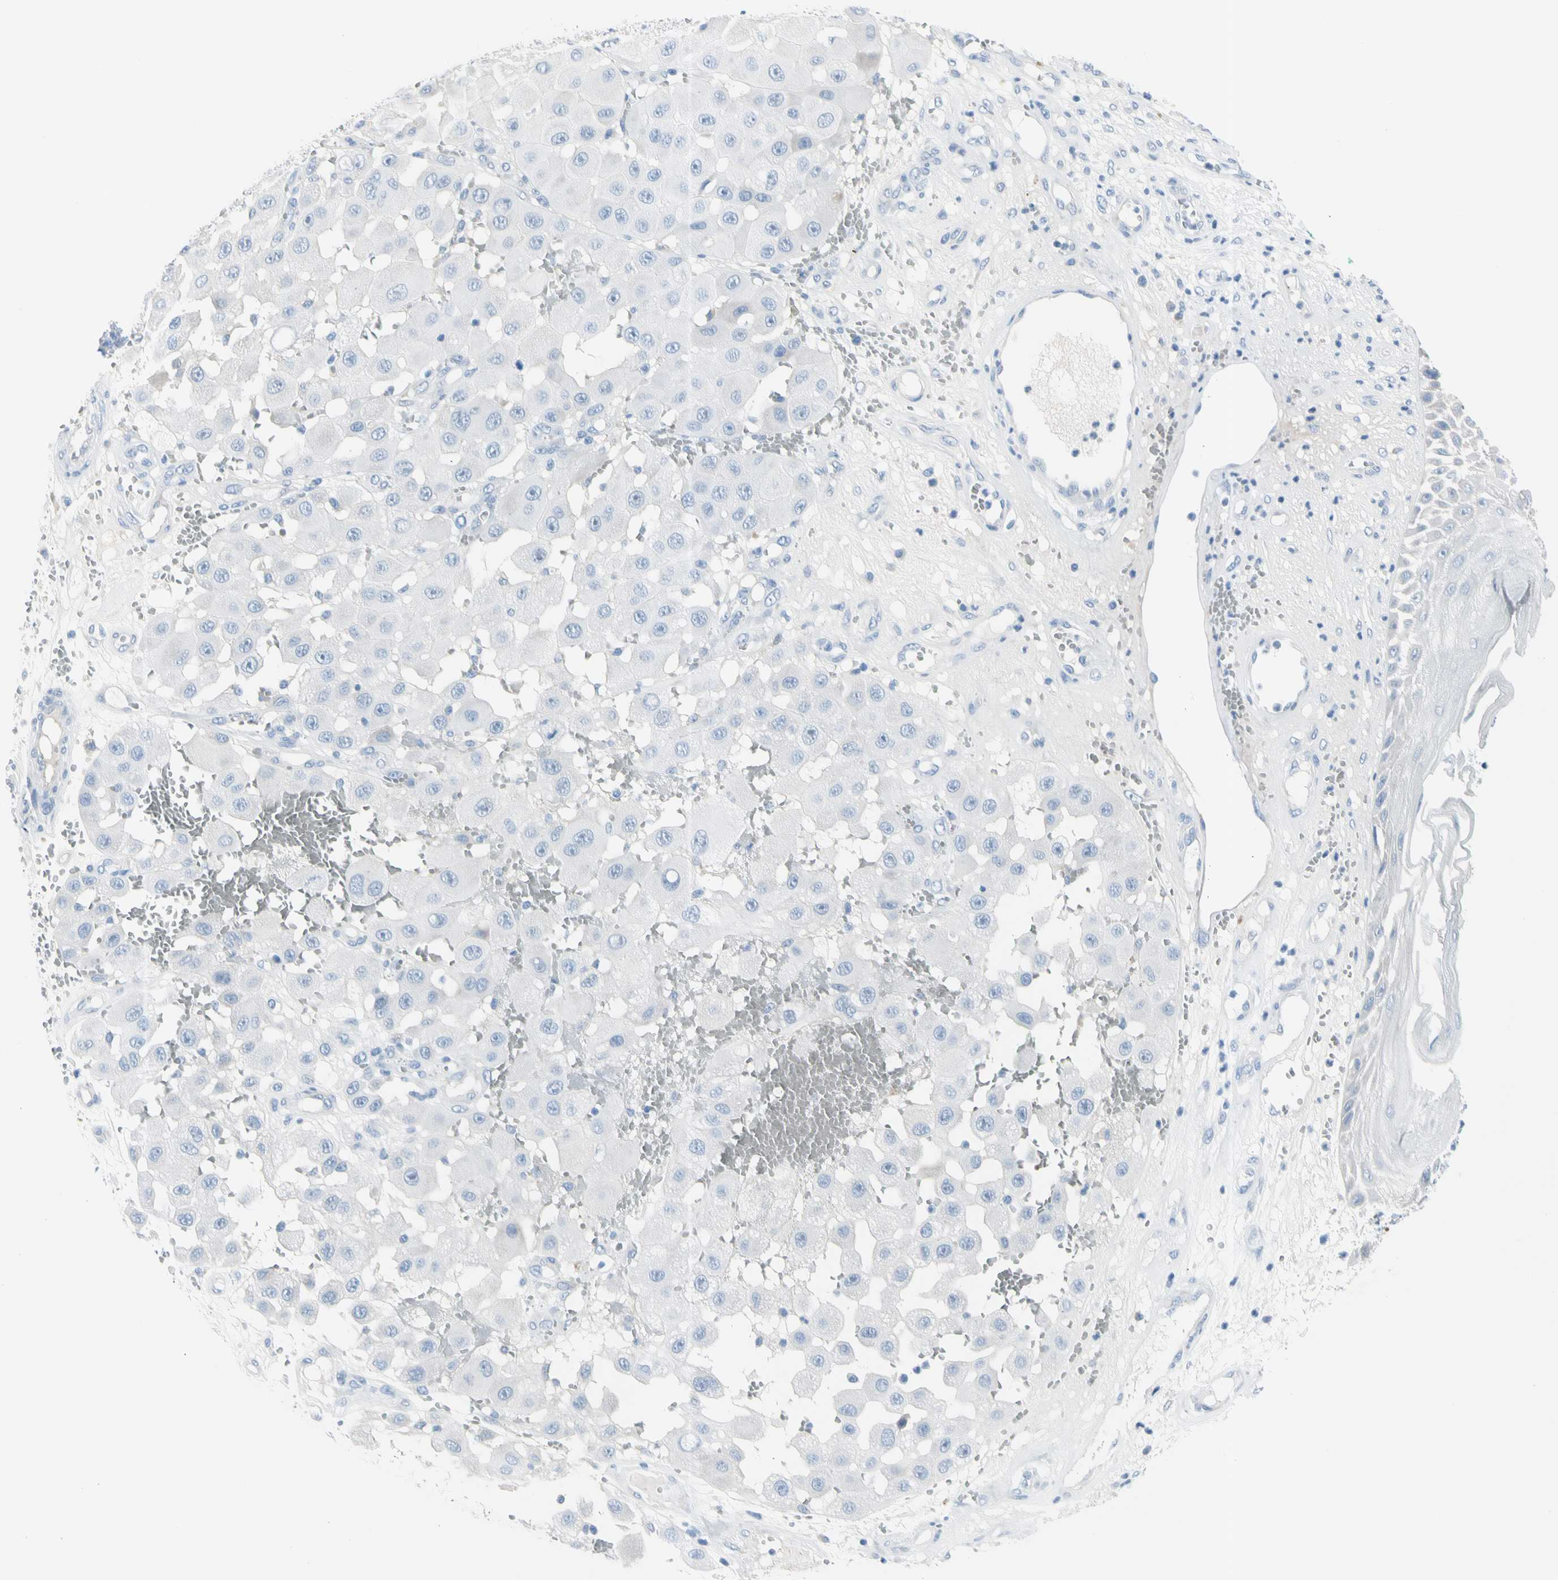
{"staining": {"intensity": "negative", "quantity": "none", "location": "none"}, "tissue": "melanoma", "cell_type": "Tumor cells", "image_type": "cancer", "snomed": [{"axis": "morphology", "description": "Malignant melanoma, NOS"}, {"axis": "topography", "description": "Skin"}], "caption": "IHC of human melanoma exhibits no expression in tumor cells. (DAB (3,3'-diaminobenzidine) immunohistochemistry visualized using brightfield microscopy, high magnification).", "gene": "TPO", "patient": {"sex": "female", "age": 81}}